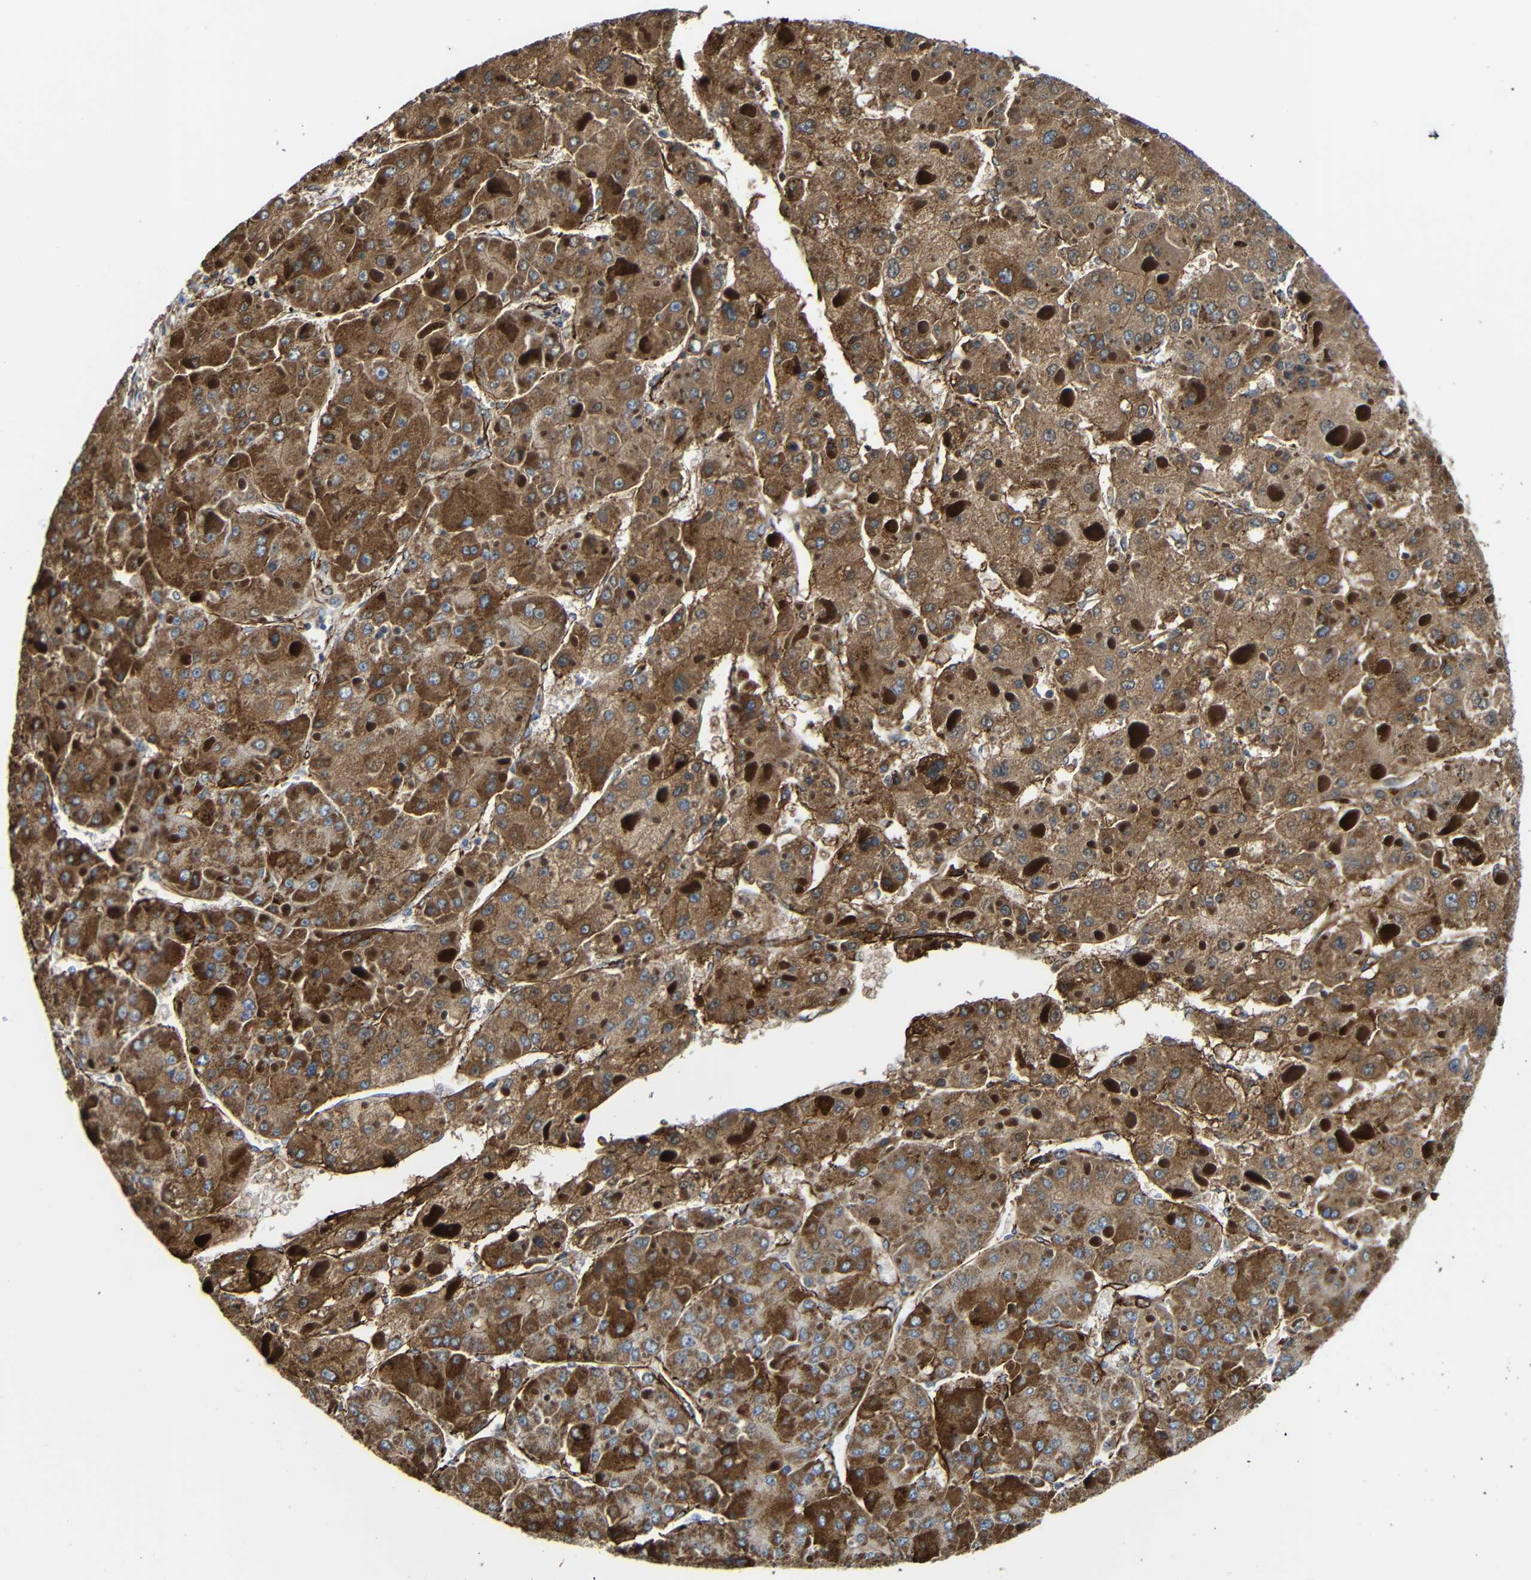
{"staining": {"intensity": "moderate", "quantity": ">75%", "location": "cytoplasmic/membranous"}, "tissue": "liver cancer", "cell_type": "Tumor cells", "image_type": "cancer", "snomed": [{"axis": "morphology", "description": "Carcinoma, Hepatocellular, NOS"}, {"axis": "topography", "description": "Liver"}], "caption": "There is medium levels of moderate cytoplasmic/membranous staining in tumor cells of liver cancer (hepatocellular carcinoma), as demonstrated by immunohistochemical staining (brown color).", "gene": "IGSF10", "patient": {"sex": "female", "age": 73}}